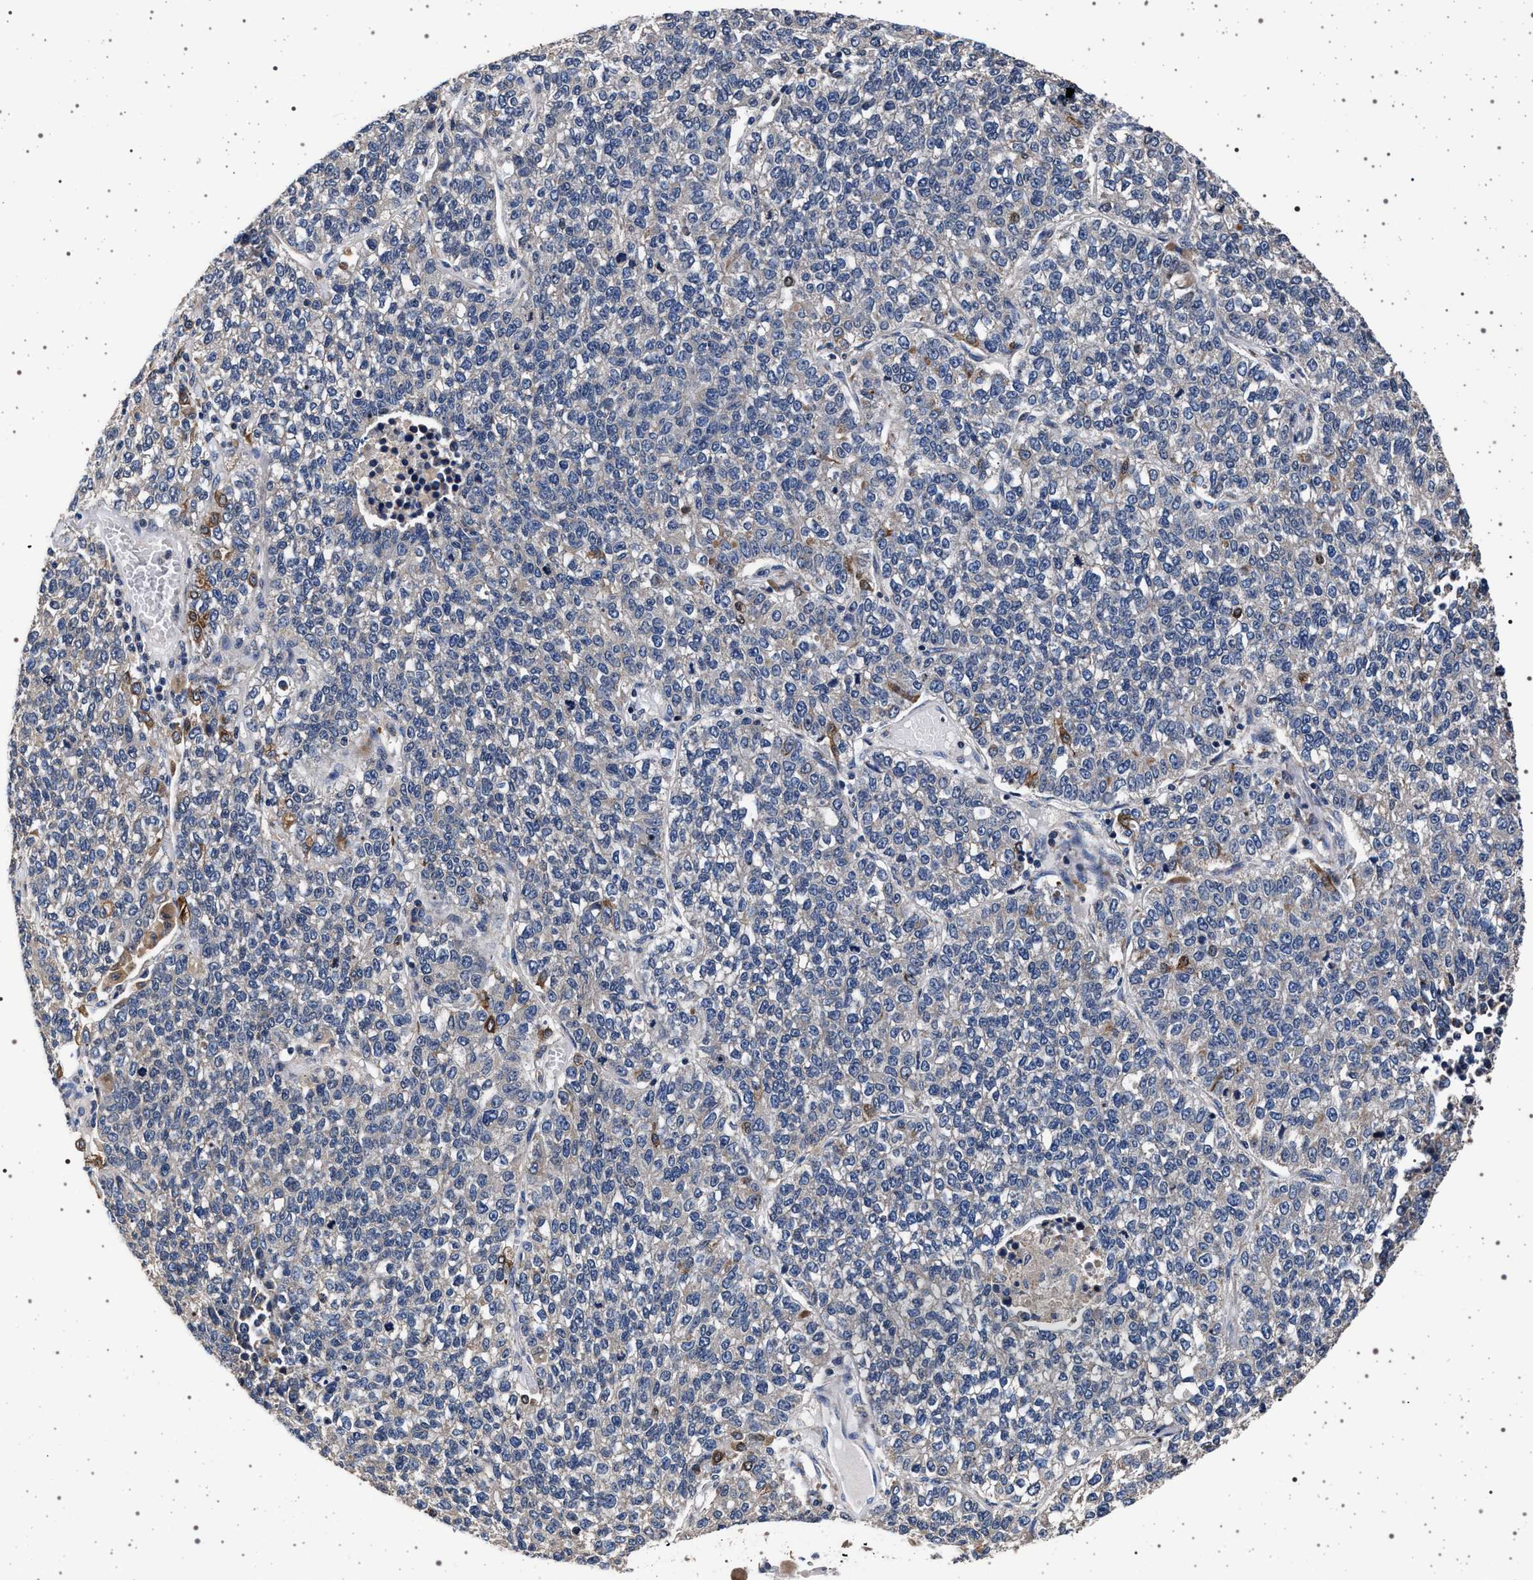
{"staining": {"intensity": "negative", "quantity": "none", "location": "none"}, "tissue": "lung cancer", "cell_type": "Tumor cells", "image_type": "cancer", "snomed": [{"axis": "morphology", "description": "Adenocarcinoma, NOS"}, {"axis": "topography", "description": "Lung"}], "caption": "High power microscopy photomicrograph of an immunohistochemistry image of adenocarcinoma (lung), revealing no significant positivity in tumor cells.", "gene": "MAP3K2", "patient": {"sex": "male", "age": 49}}